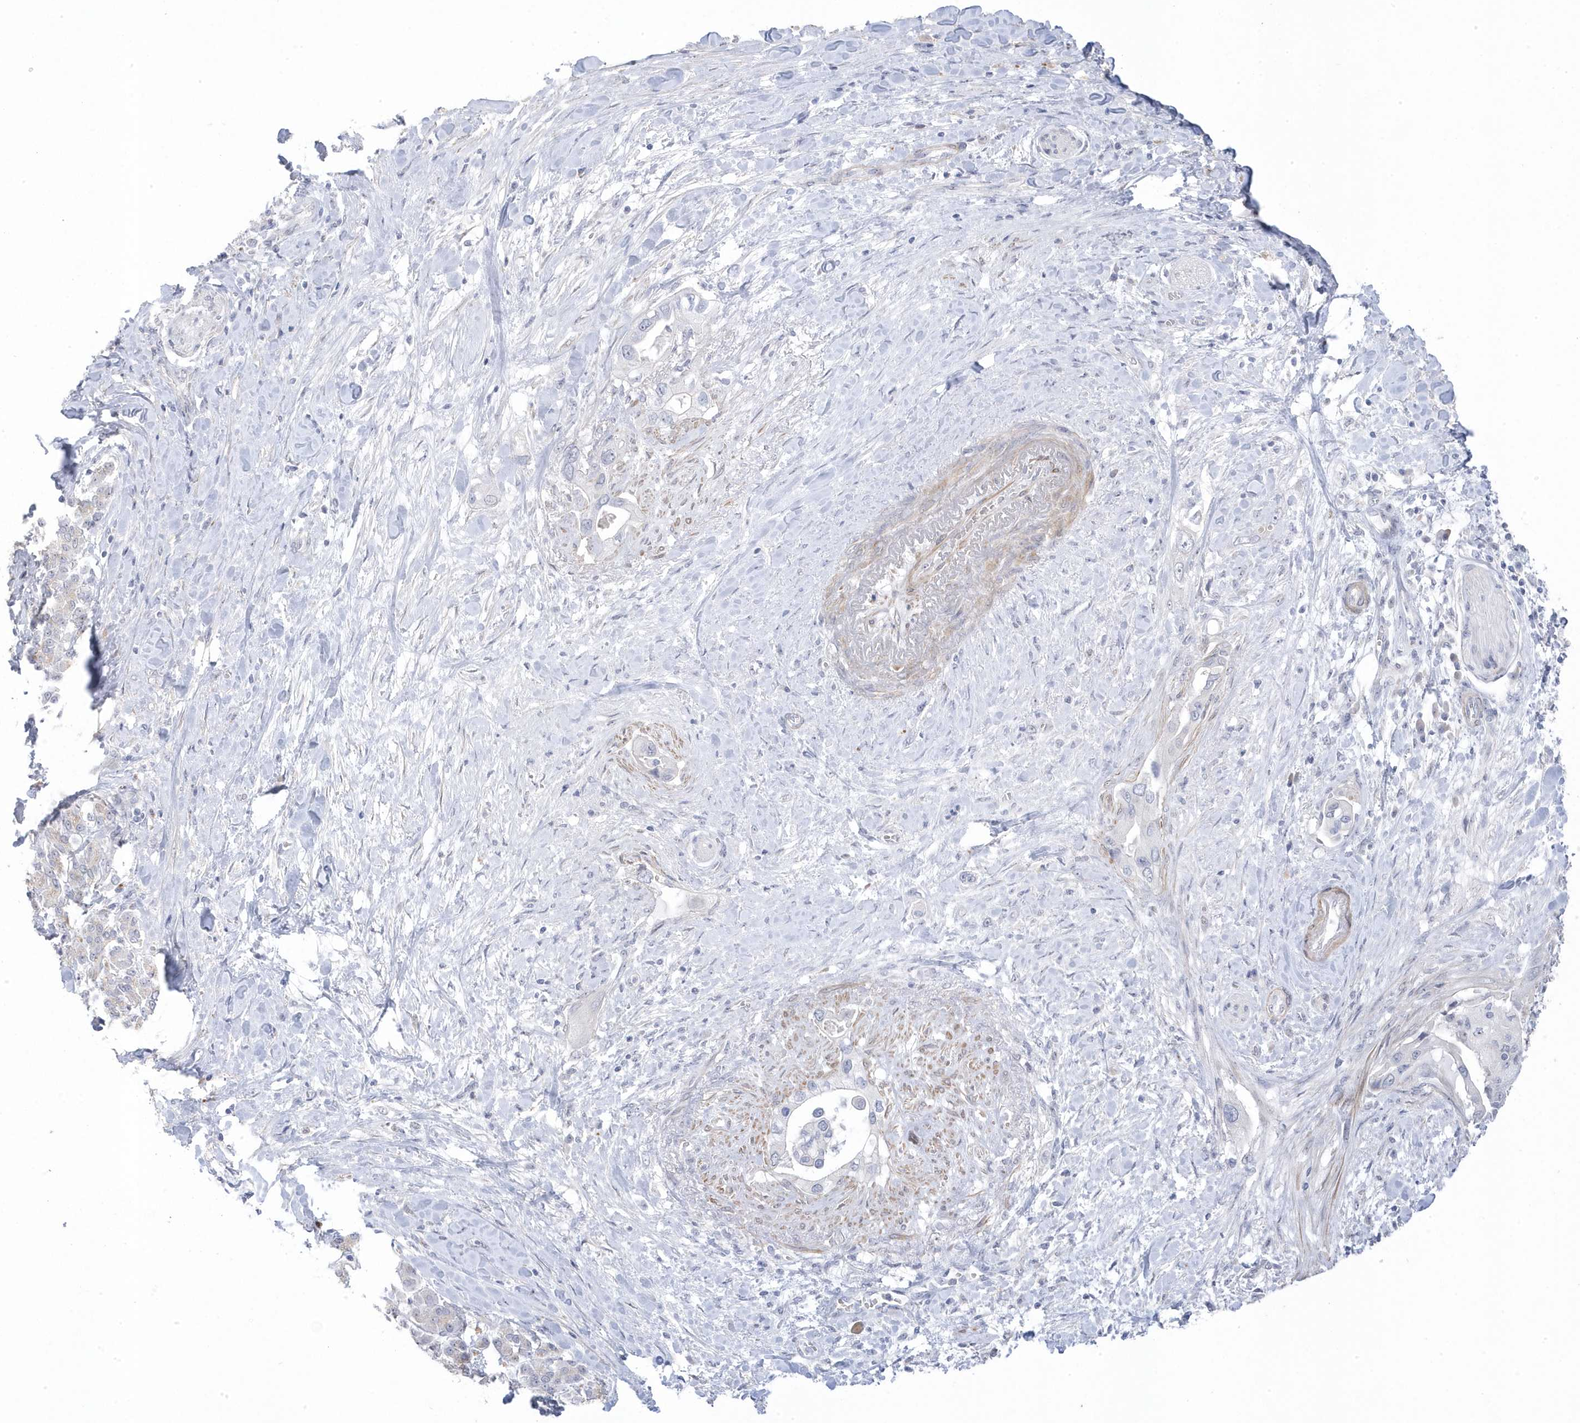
{"staining": {"intensity": "negative", "quantity": "none", "location": "none"}, "tissue": "pancreatic cancer", "cell_type": "Tumor cells", "image_type": "cancer", "snomed": [{"axis": "morphology", "description": "Inflammation, NOS"}, {"axis": "morphology", "description": "Adenocarcinoma, NOS"}, {"axis": "topography", "description": "Pancreas"}], "caption": "Micrograph shows no protein positivity in tumor cells of pancreatic adenocarcinoma tissue.", "gene": "GTPBP6", "patient": {"sex": "female", "age": 56}}